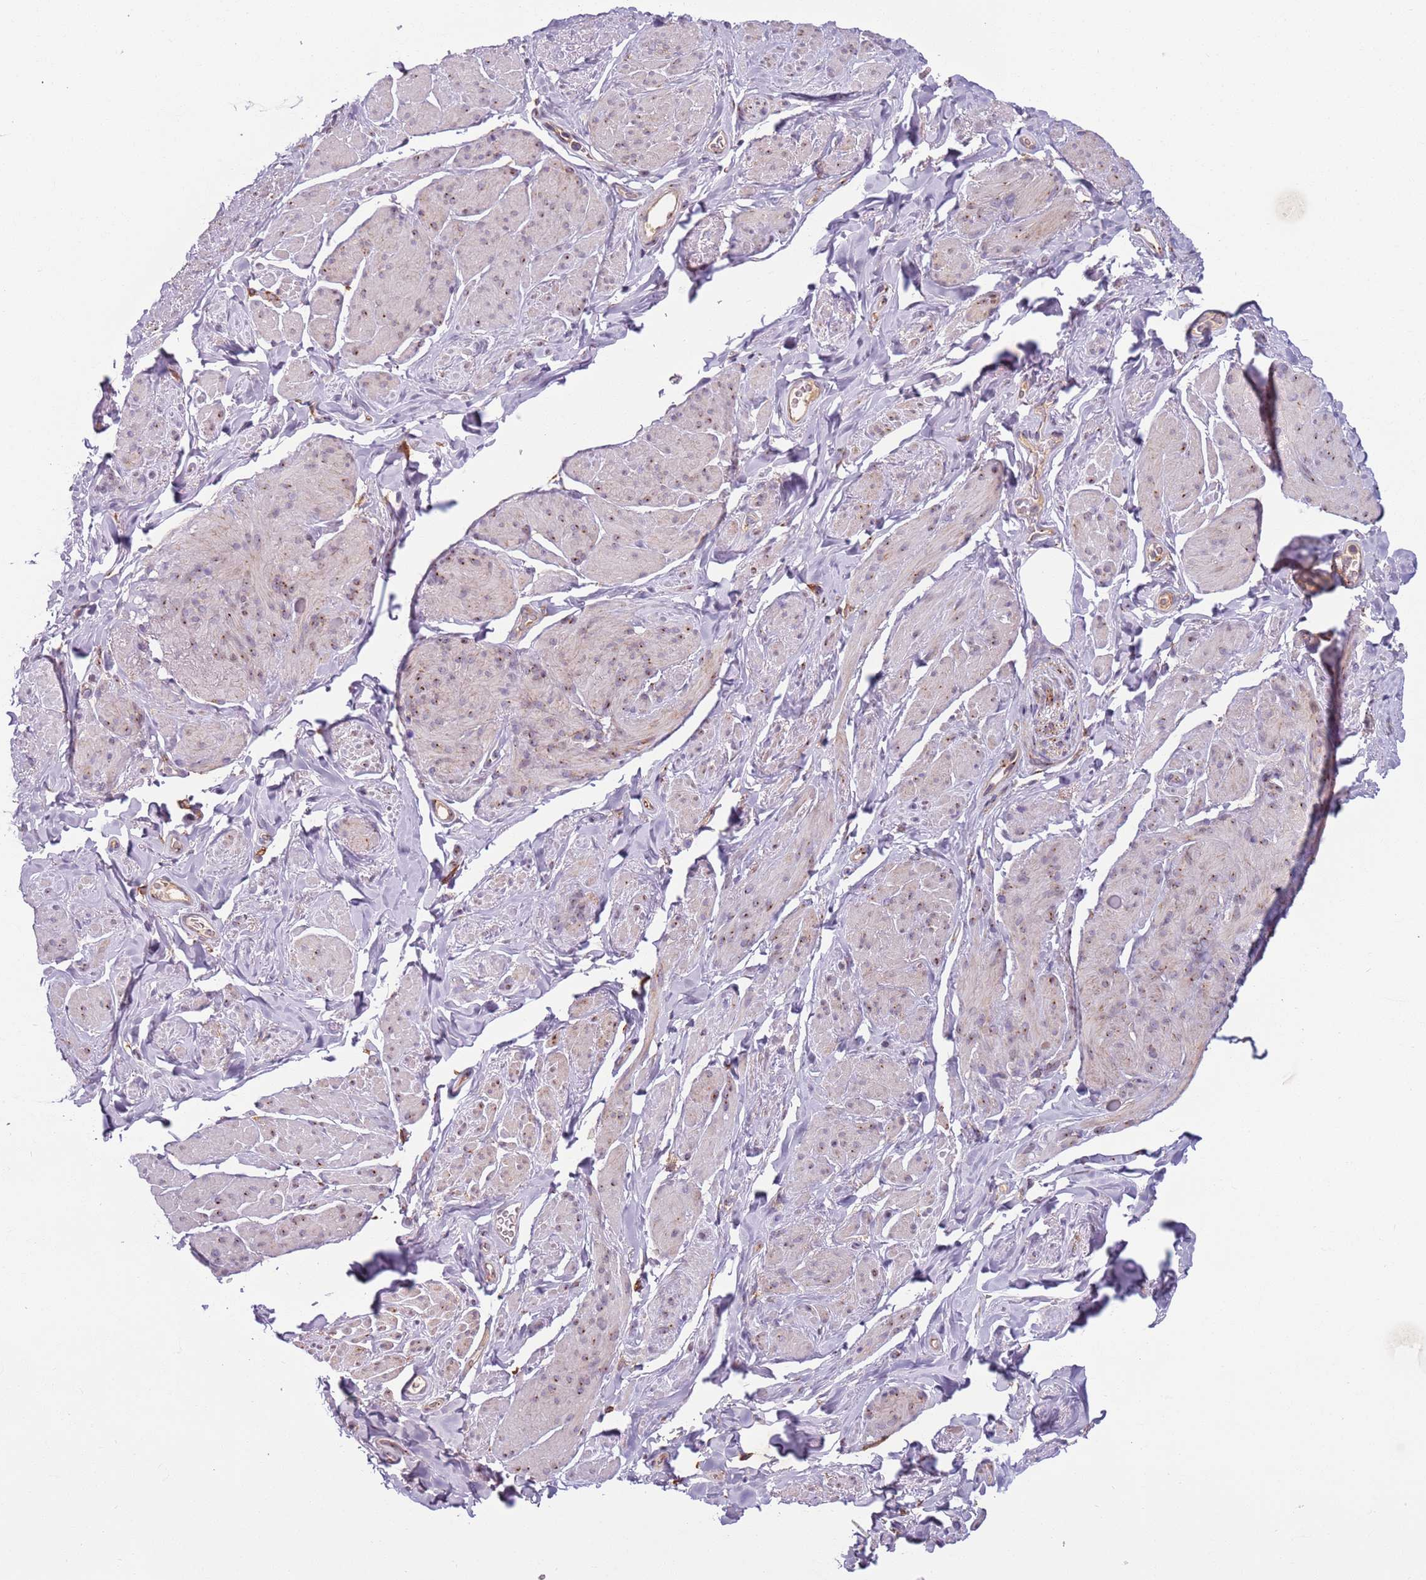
{"staining": {"intensity": "moderate", "quantity": "<25%", "location": "cytoplasmic/membranous"}, "tissue": "smooth muscle", "cell_type": "Smooth muscle cells", "image_type": "normal", "snomed": [{"axis": "morphology", "description": "Normal tissue, NOS"}, {"axis": "topography", "description": "Smooth muscle"}, {"axis": "topography", "description": "Peripheral nerve tissue"}], "caption": "Immunohistochemical staining of unremarkable smooth muscle demonstrates moderate cytoplasmic/membranous protein positivity in approximately <25% of smooth muscle cells. The protein of interest is shown in brown color, while the nuclei are stained blue.", "gene": "AKTIP", "patient": {"sex": "male", "age": 69}}